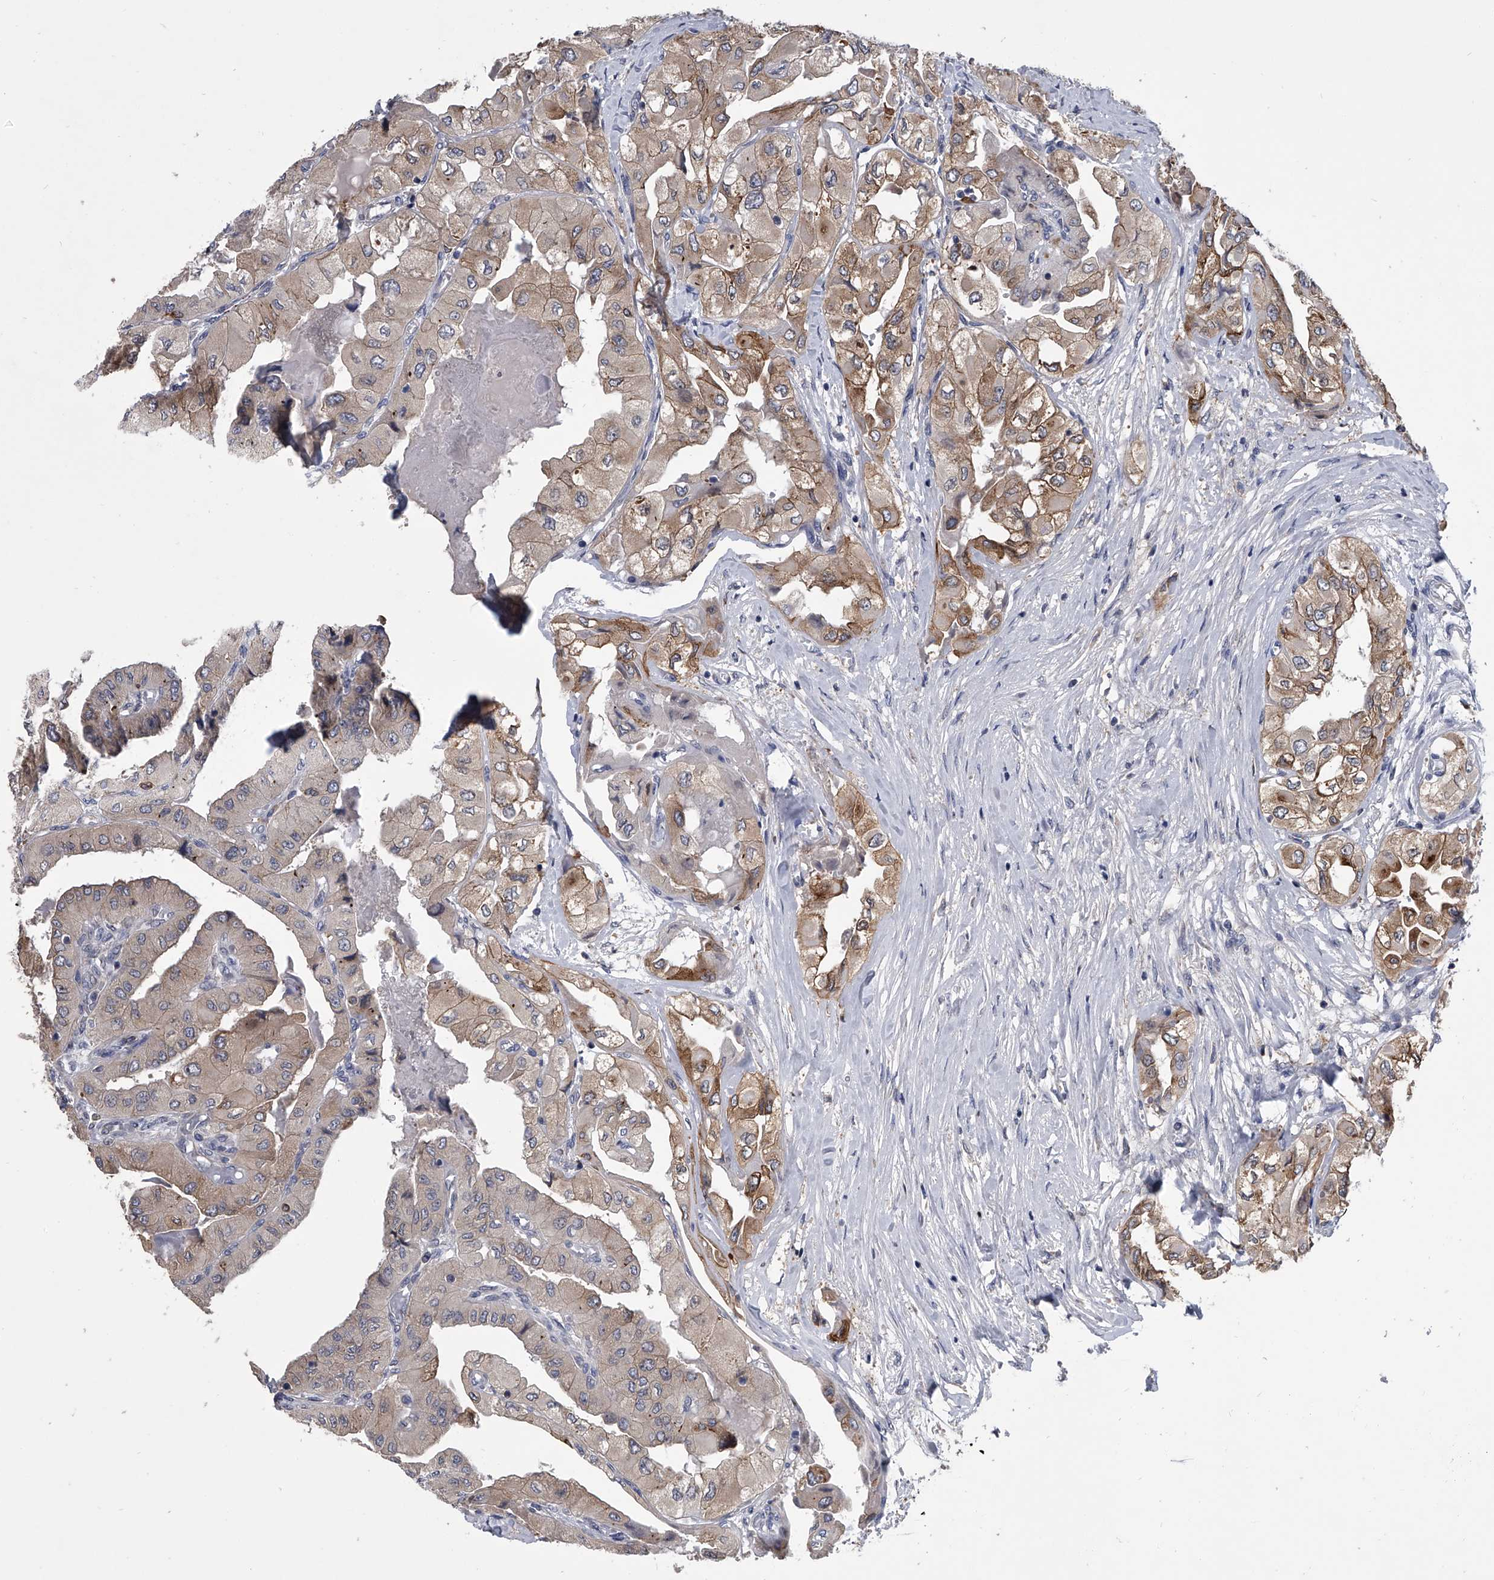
{"staining": {"intensity": "moderate", "quantity": "25%-75%", "location": "cytoplasmic/membranous"}, "tissue": "thyroid cancer", "cell_type": "Tumor cells", "image_type": "cancer", "snomed": [{"axis": "morphology", "description": "Papillary adenocarcinoma, NOS"}, {"axis": "topography", "description": "Thyroid gland"}], "caption": "Papillary adenocarcinoma (thyroid) was stained to show a protein in brown. There is medium levels of moderate cytoplasmic/membranous positivity in about 25%-75% of tumor cells. Using DAB (brown) and hematoxylin (blue) stains, captured at high magnification using brightfield microscopy.", "gene": "MAP4K3", "patient": {"sex": "female", "age": 59}}